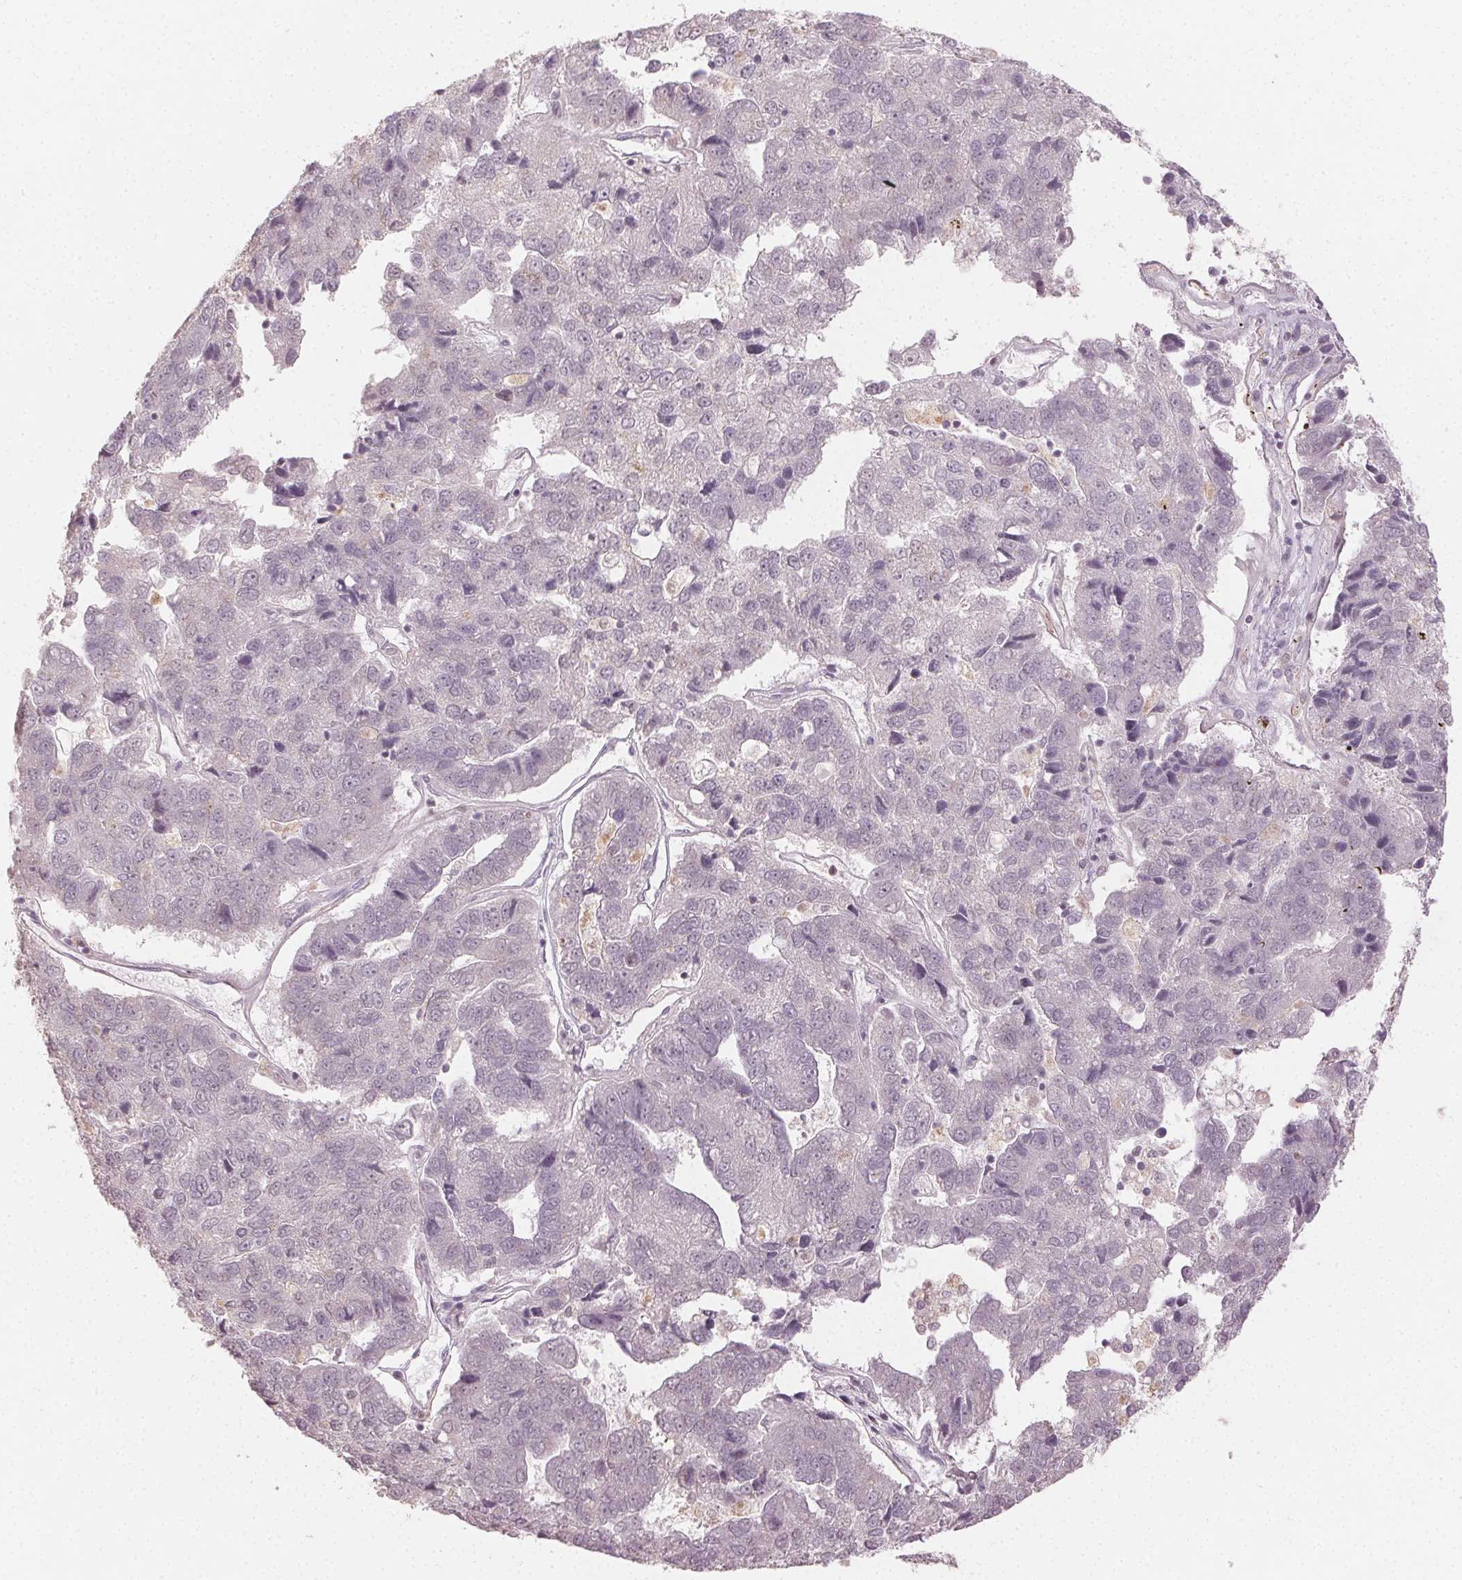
{"staining": {"intensity": "negative", "quantity": "none", "location": "none"}, "tissue": "pancreatic cancer", "cell_type": "Tumor cells", "image_type": "cancer", "snomed": [{"axis": "morphology", "description": "Adenocarcinoma, NOS"}, {"axis": "topography", "description": "Pancreas"}], "caption": "DAB immunohistochemical staining of adenocarcinoma (pancreatic) exhibits no significant staining in tumor cells. The staining was performed using DAB (3,3'-diaminobenzidine) to visualize the protein expression in brown, while the nuclei were stained in blue with hematoxylin (Magnification: 20x).", "gene": "MAPK14", "patient": {"sex": "female", "age": 61}}